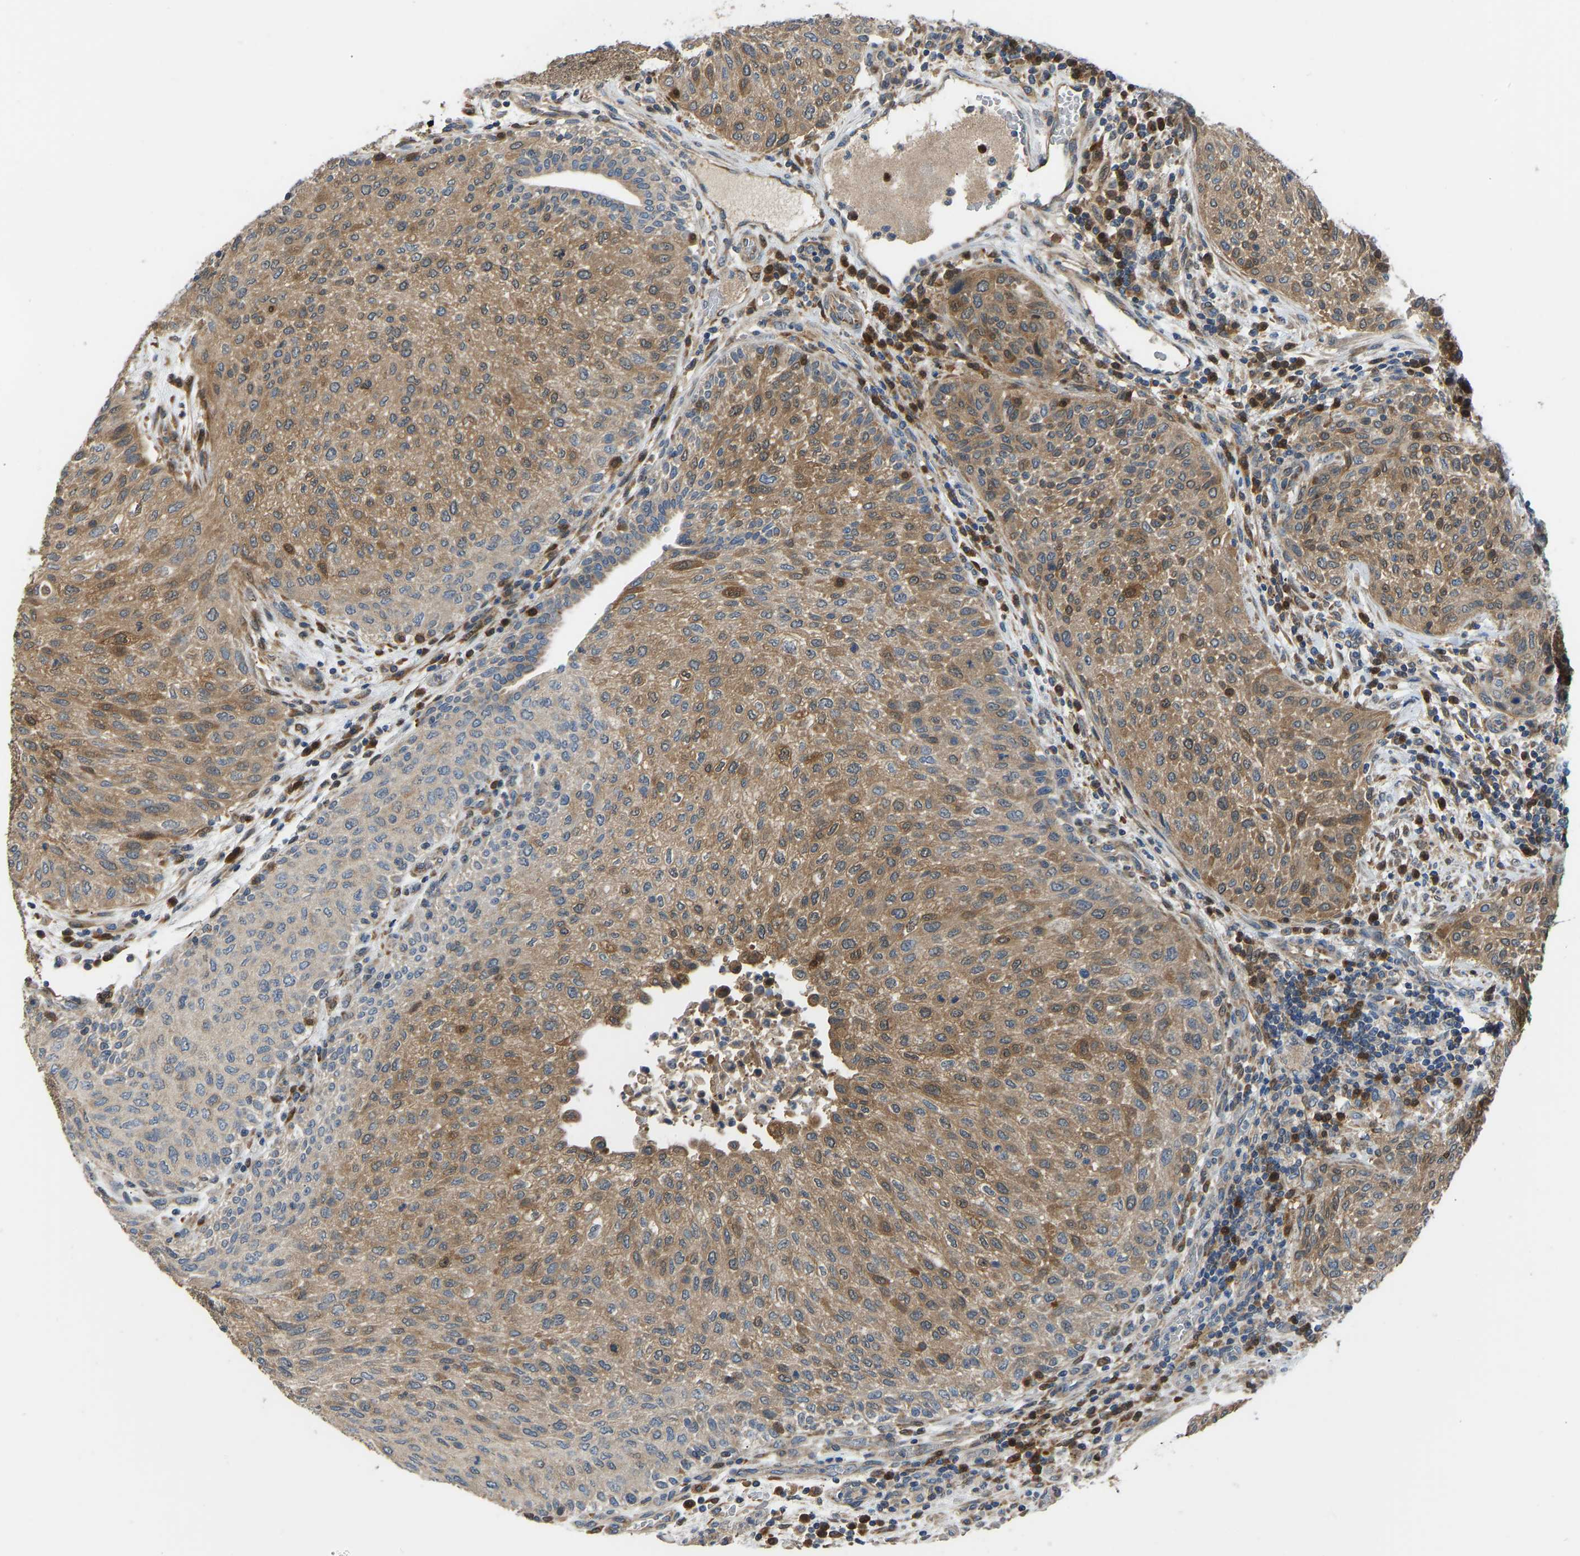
{"staining": {"intensity": "moderate", "quantity": ">75%", "location": "cytoplasmic/membranous"}, "tissue": "urothelial cancer", "cell_type": "Tumor cells", "image_type": "cancer", "snomed": [{"axis": "morphology", "description": "Urothelial carcinoma, Low grade"}, {"axis": "morphology", "description": "Urothelial carcinoma, High grade"}, {"axis": "topography", "description": "Urinary bladder"}], "caption": "Urothelial cancer stained with immunohistochemistry (IHC) demonstrates moderate cytoplasmic/membranous expression in approximately >75% of tumor cells. The protein of interest is shown in brown color, while the nuclei are stained blue.", "gene": "RBP1", "patient": {"sex": "male", "age": 35}}